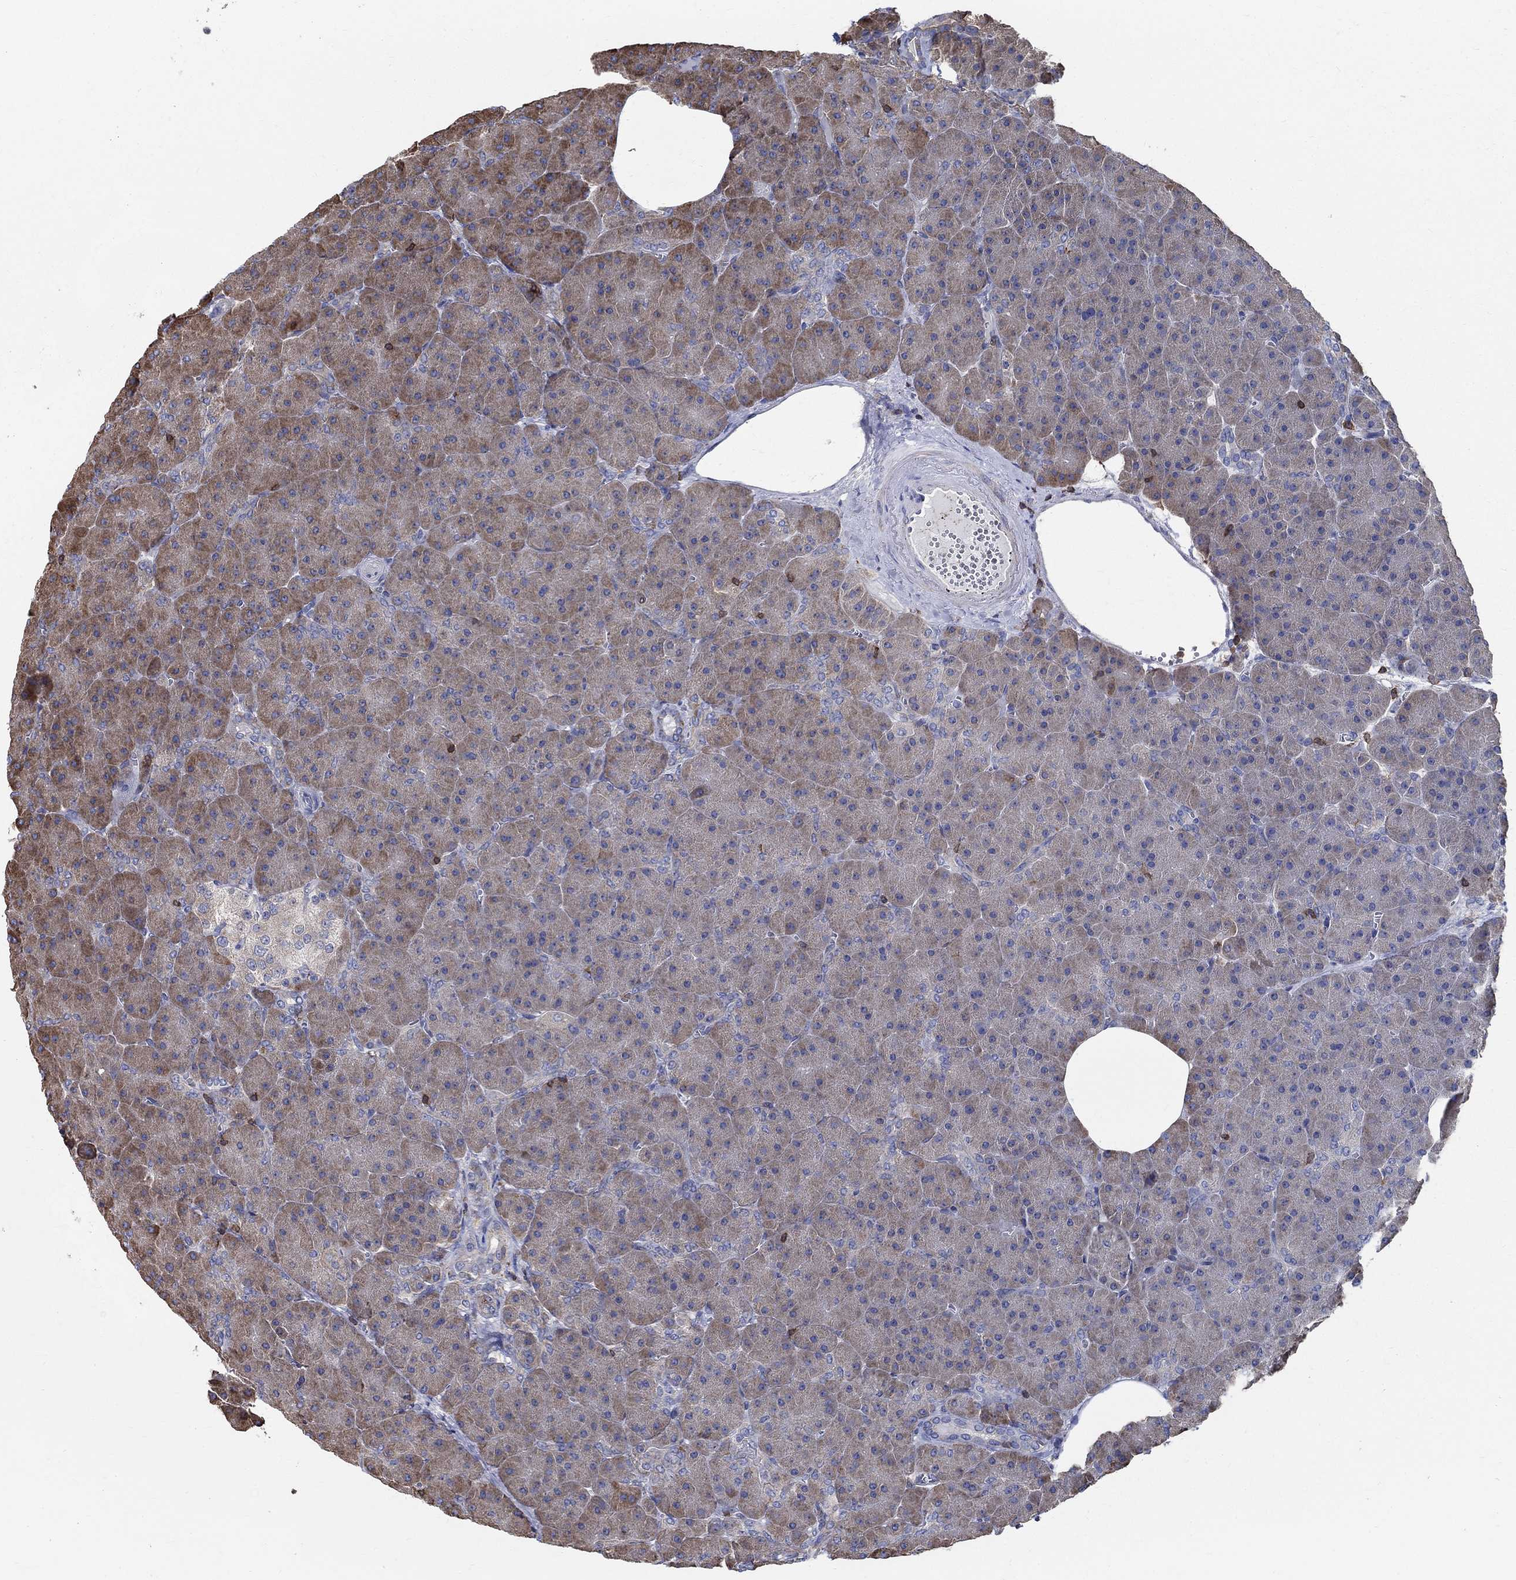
{"staining": {"intensity": "moderate", "quantity": "25%-75%", "location": "cytoplasmic/membranous"}, "tissue": "pancreas", "cell_type": "Exocrine glandular cells", "image_type": "normal", "snomed": [{"axis": "morphology", "description": "Normal tissue, NOS"}, {"axis": "topography", "description": "Pancreas"}], "caption": "The photomicrograph reveals a brown stain indicating the presence of a protein in the cytoplasmic/membranous of exocrine glandular cells in pancreas.", "gene": "AGAP2", "patient": {"sex": "male", "age": 61}}